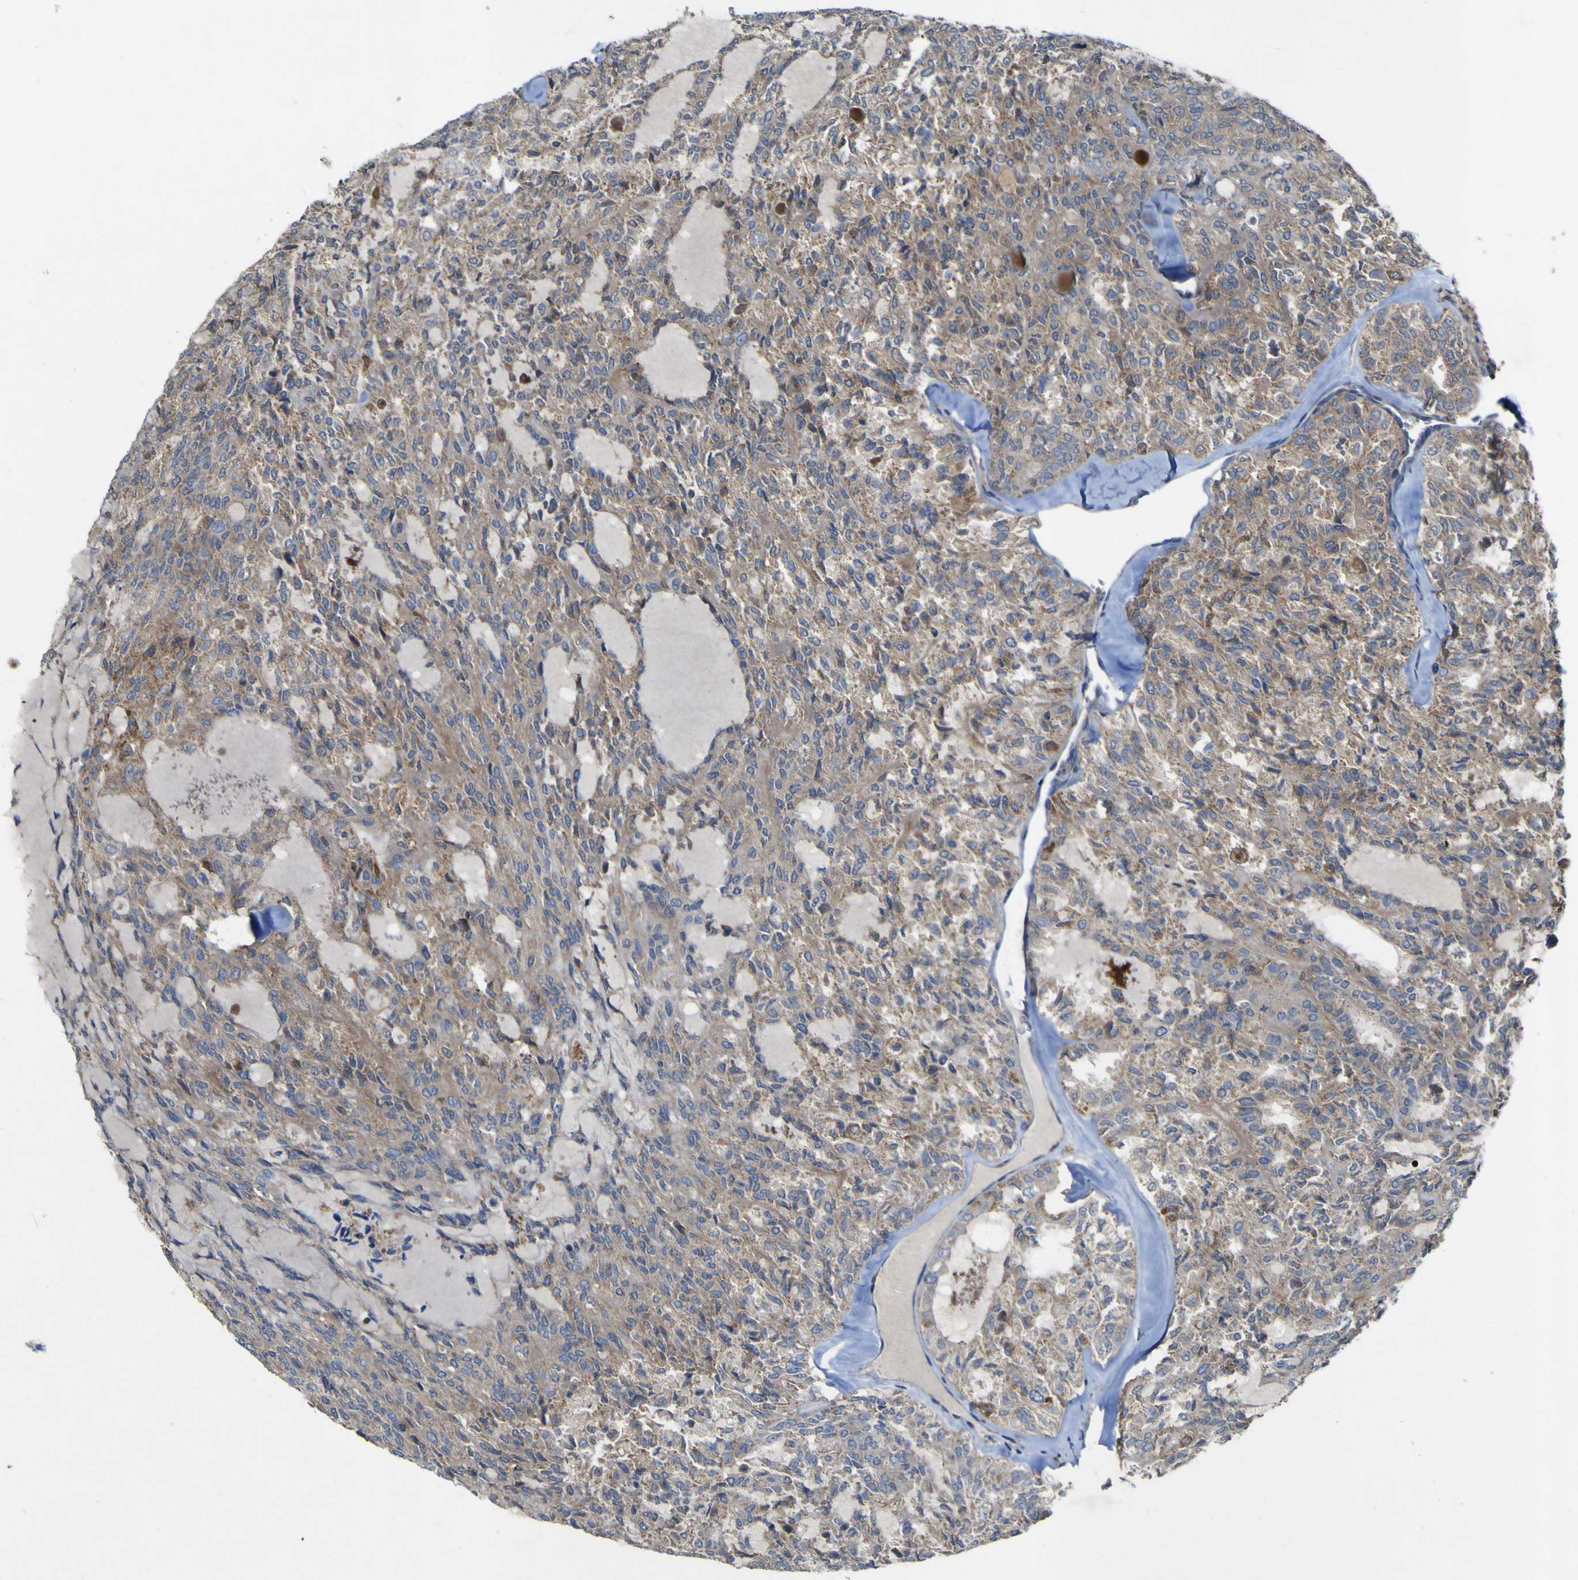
{"staining": {"intensity": "moderate", "quantity": ">75%", "location": "cytoplasmic/membranous"}, "tissue": "thyroid cancer", "cell_type": "Tumor cells", "image_type": "cancer", "snomed": [{"axis": "morphology", "description": "Follicular adenoma carcinoma, NOS"}, {"axis": "topography", "description": "Thyroid gland"}], "caption": "An immunohistochemistry (IHC) micrograph of neoplastic tissue is shown. Protein staining in brown highlights moderate cytoplasmic/membranous positivity in thyroid cancer within tumor cells.", "gene": "IRAK2", "patient": {"sex": "male", "age": 75}}